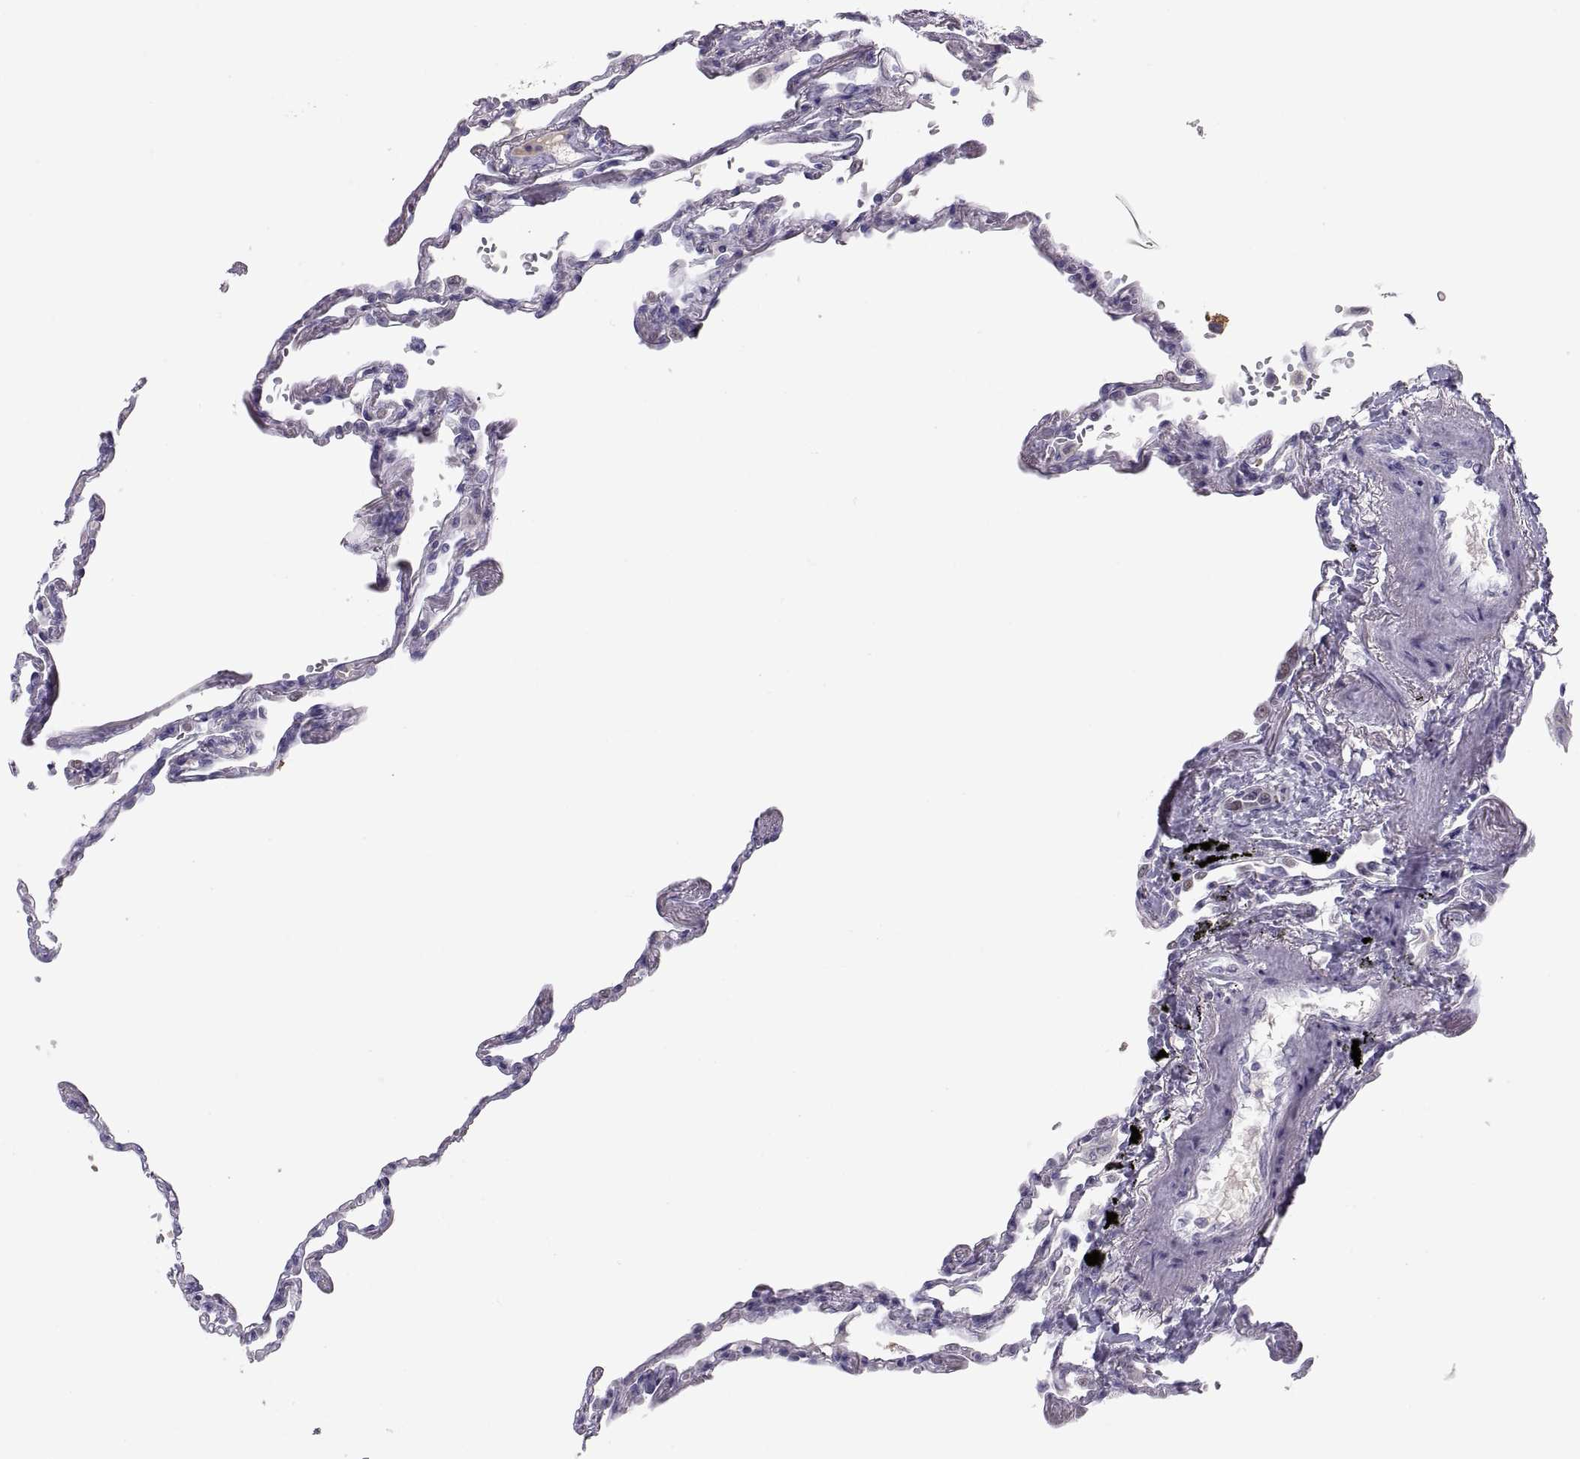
{"staining": {"intensity": "negative", "quantity": "none", "location": "none"}, "tissue": "lung", "cell_type": "Alveolar cells", "image_type": "normal", "snomed": [{"axis": "morphology", "description": "Normal tissue, NOS"}, {"axis": "topography", "description": "Lung"}], "caption": "Alveolar cells show no significant protein expression in normal lung.", "gene": "MAGEB2", "patient": {"sex": "male", "age": 78}}